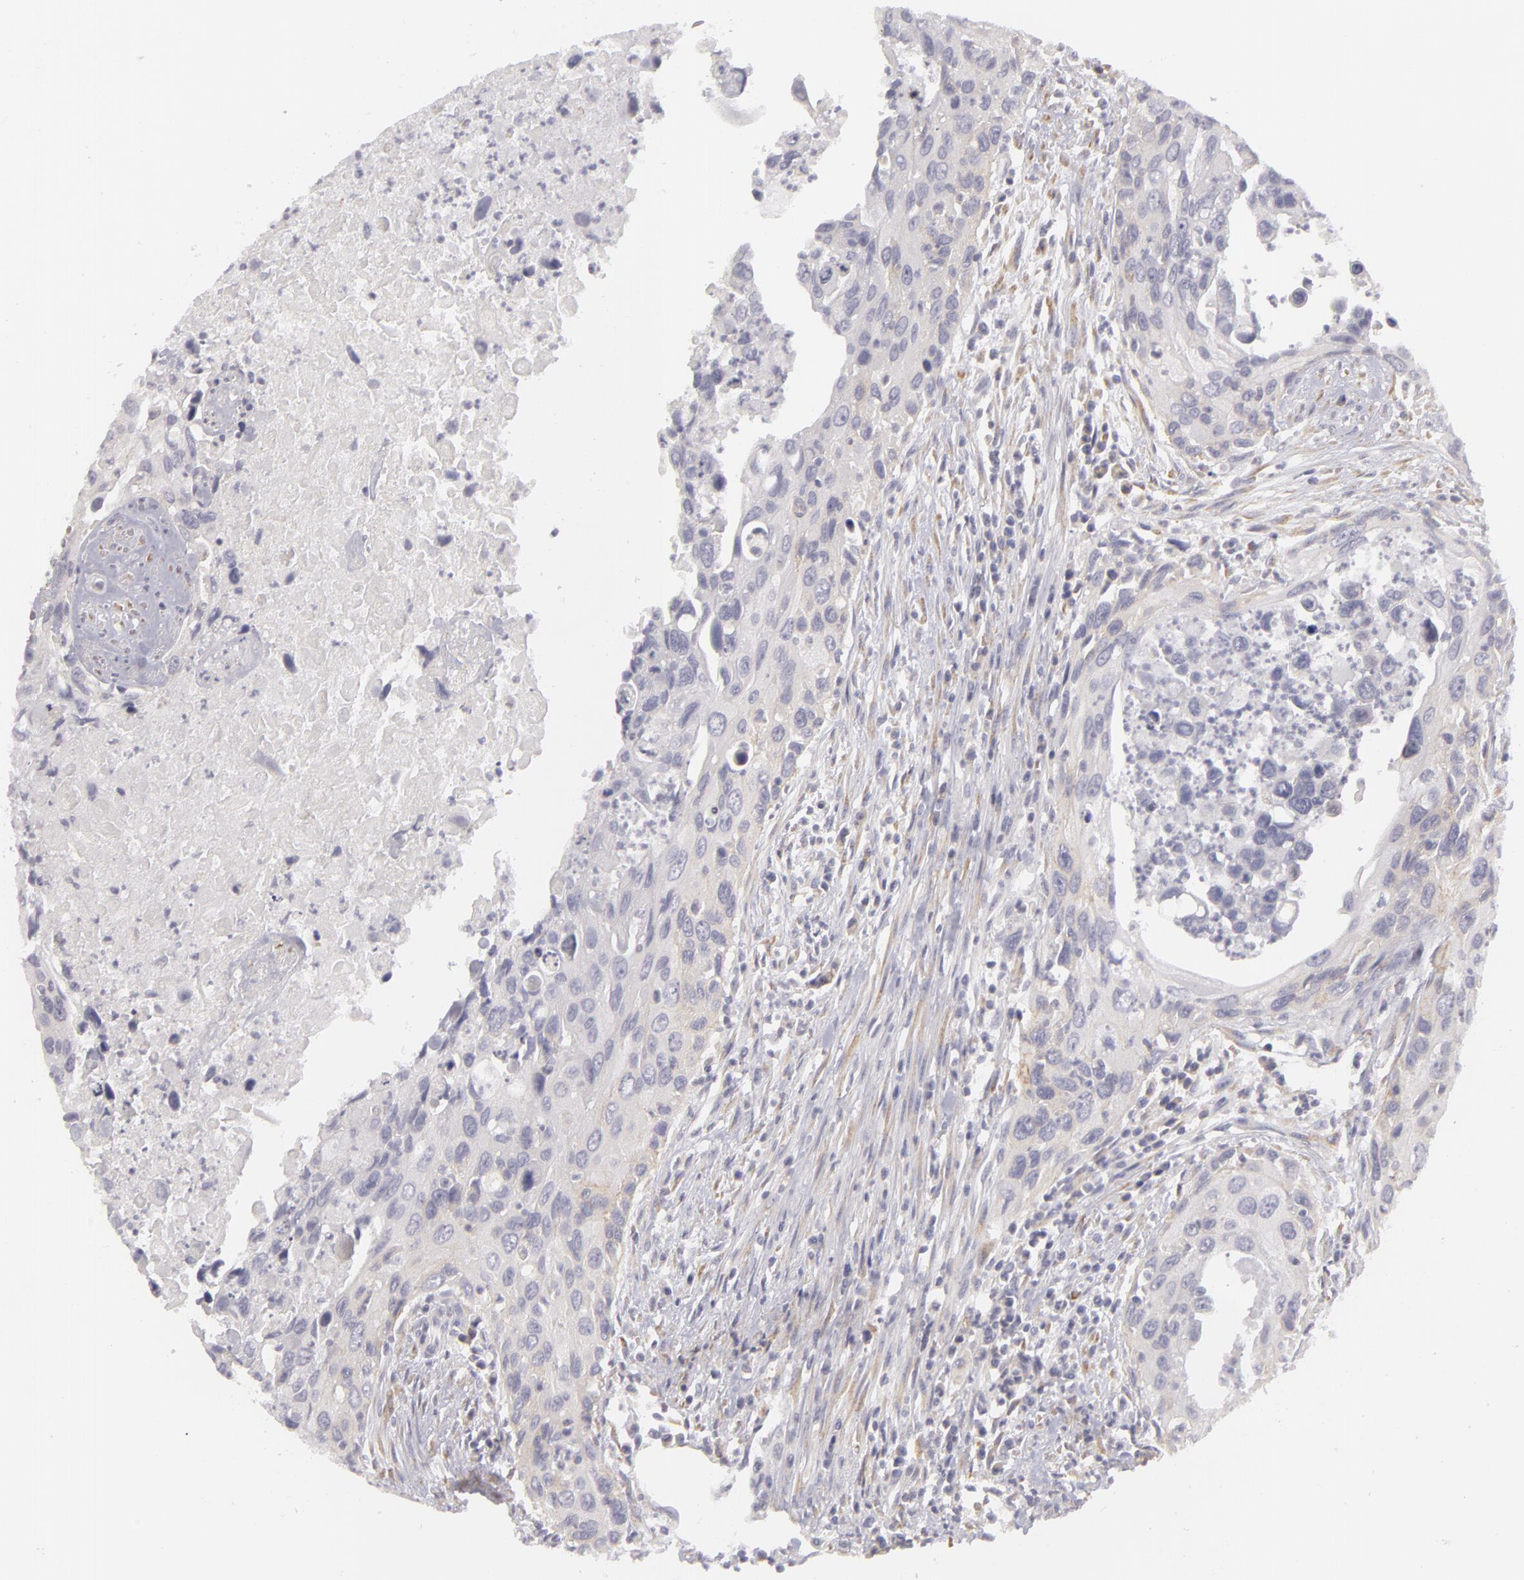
{"staining": {"intensity": "weak", "quantity": "<25%", "location": "cytoplasmic/membranous"}, "tissue": "urothelial cancer", "cell_type": "Tumor cells", "image_type": "cancer", "snomed": [{"axis": "morphology", "description": "Urothelial carcinoma, High grade"}, {"axis": "topography", "description": "Urinary bladder"}], "caption": "DAB (3,3'-diaminobenzidine) immunohistochemical staining of human urothelial cancer demonstrates no significant staining in tumor cells. (Immunohistochemistry, brightfield microscopy, high magnification).", "gene": "ATP2B3", "patient": {"sex": "male", "age": 71}}